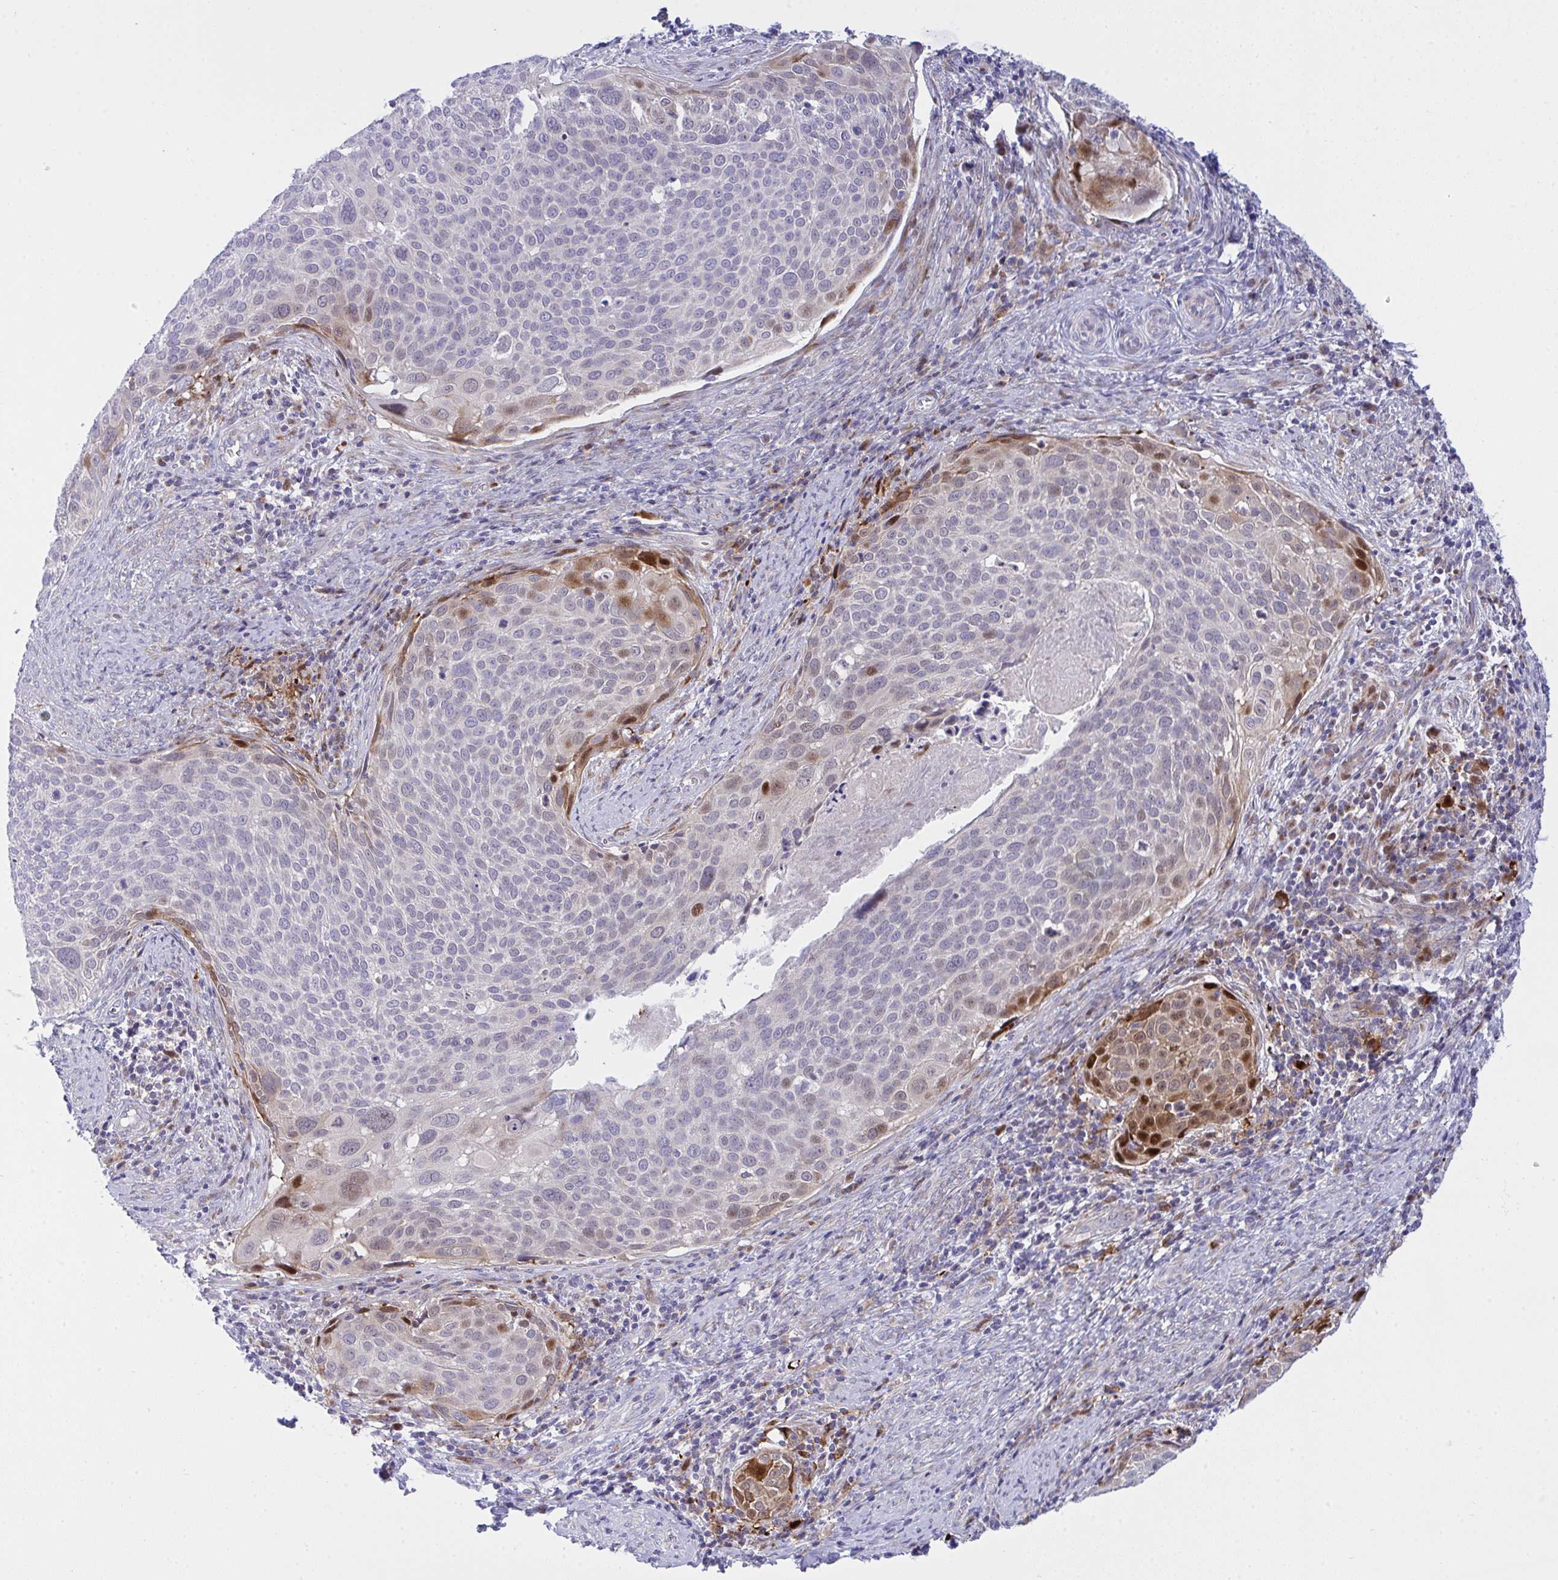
{"staining": {"intensity": "moderate", "quantity": "<25%", "location": "cytoplasmic/membranous,nuclear"}, "tissue": "cervical cancer", "cell_type": "Tumor cells", "image_type": "cancer", "snomed": [{"axis": "morphology", "description": "Squamous cell carcinoma, NOS"}, {"axis": "topography", "description": "Cervix"}], "caption": "A histopathology image of cervical squamous cell carcinoma stained for a protein demonstrates moderate cytoplasmic/membranous and nuclear brown staining in tumor cells.", "gene": "ZNF554", "patient": {"sex": "female", "age": 39}}